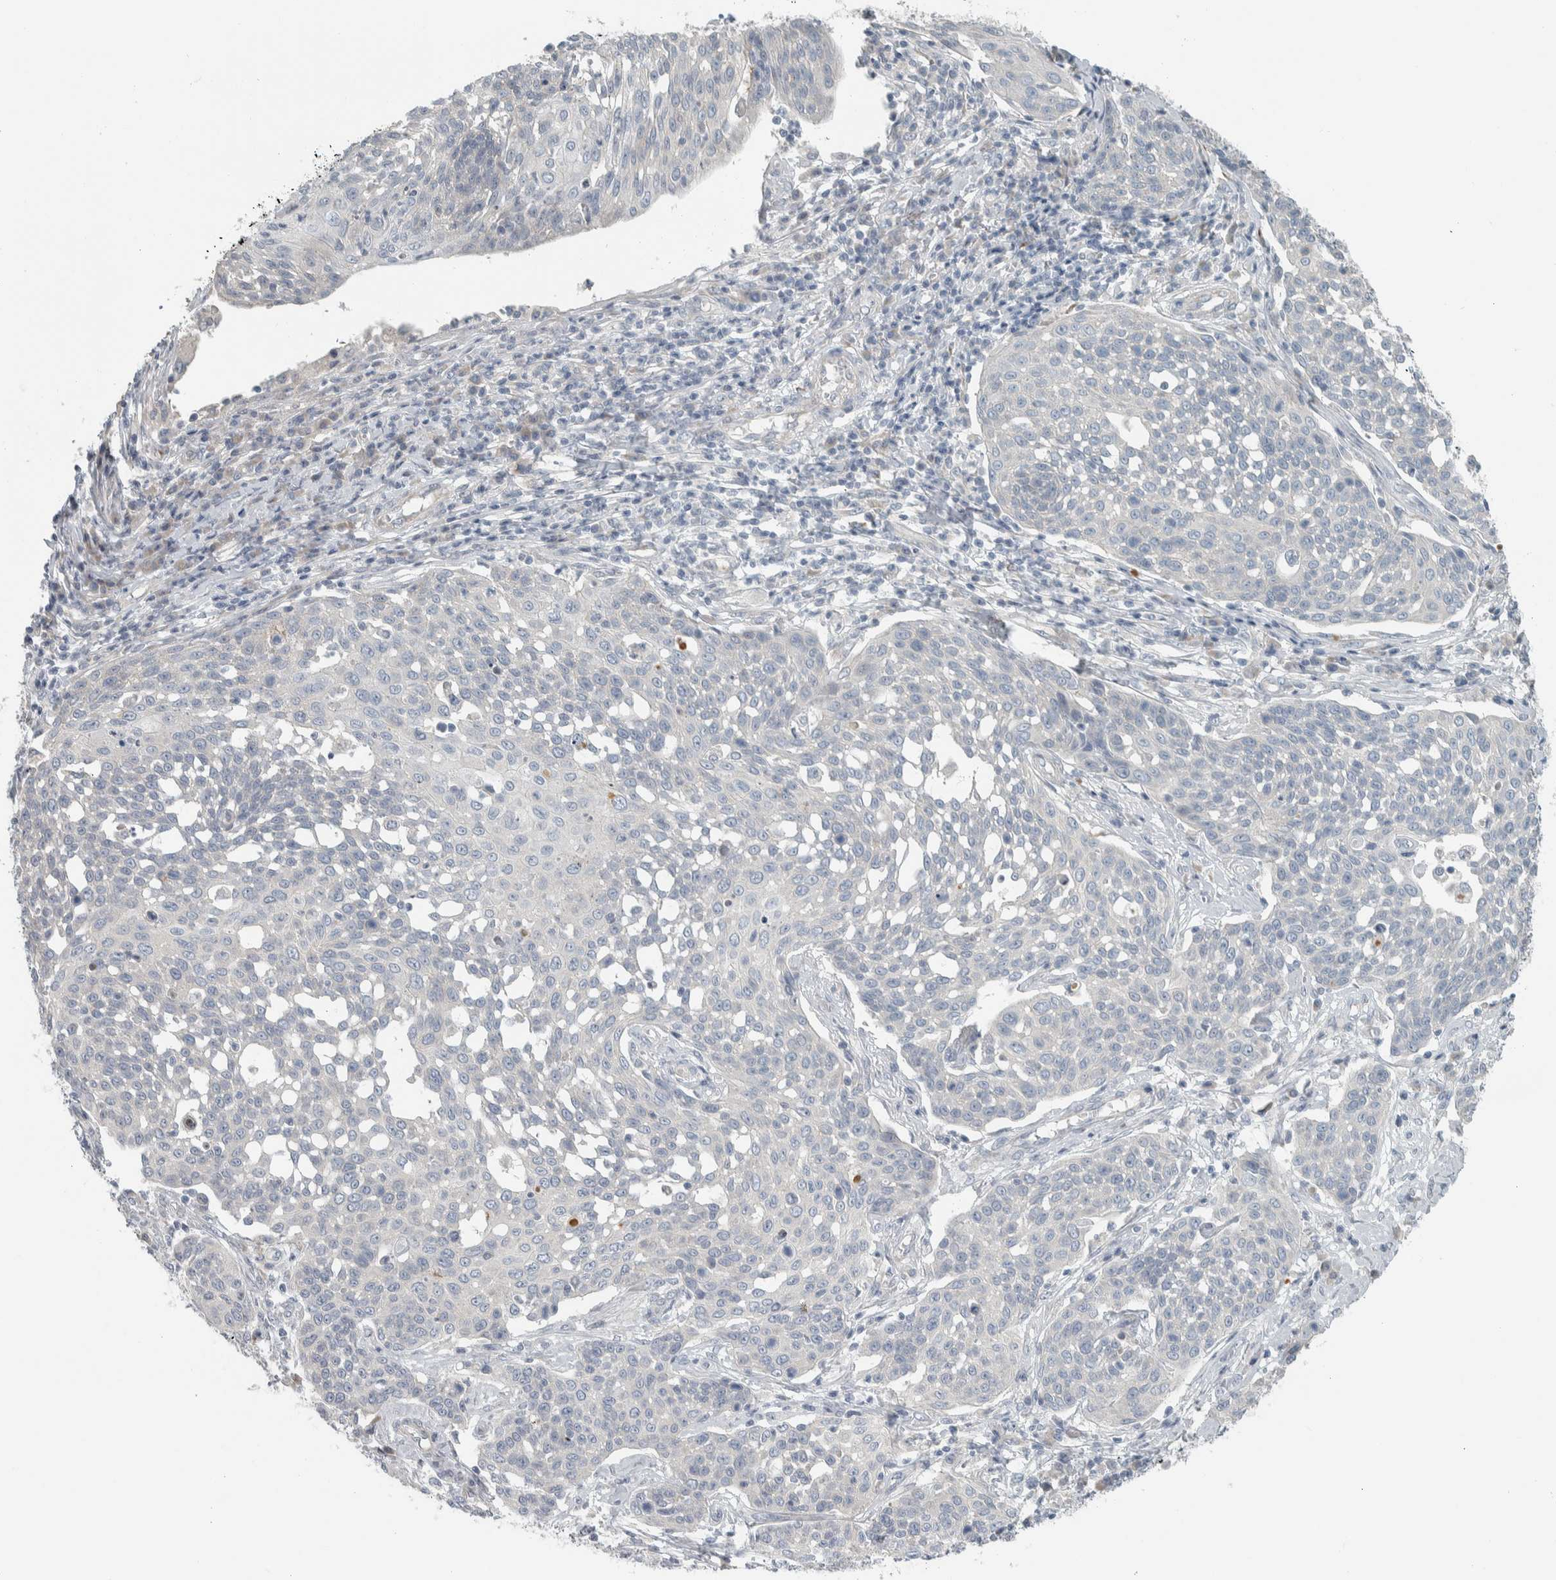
{"staining": {"intensity": "negative", "quantity": "none", "location": "none"}, "tissue": "cervical cancer", "cell_type": "Tumor cells", "image_type": "cancer", "snomed": [{"axis": "morphology", "description": "Squamous cell carcinoma, NOS"}, {"axis": "topography", "description": "Cervix"}], "caption": "High power microscopy histopathology image of an immunohistochemistry (IHC) photomicrograph of cervical cancer (squamous cell carcinoma), revealing no significant staining in tumor cells. (Brightfield microscopy of DAB (3,3'-diaminobenzidine) immunohistochemistry (IHC) at high magnification).", "gene": "HGS", "patient": {"sex": "female", "age": 34}}